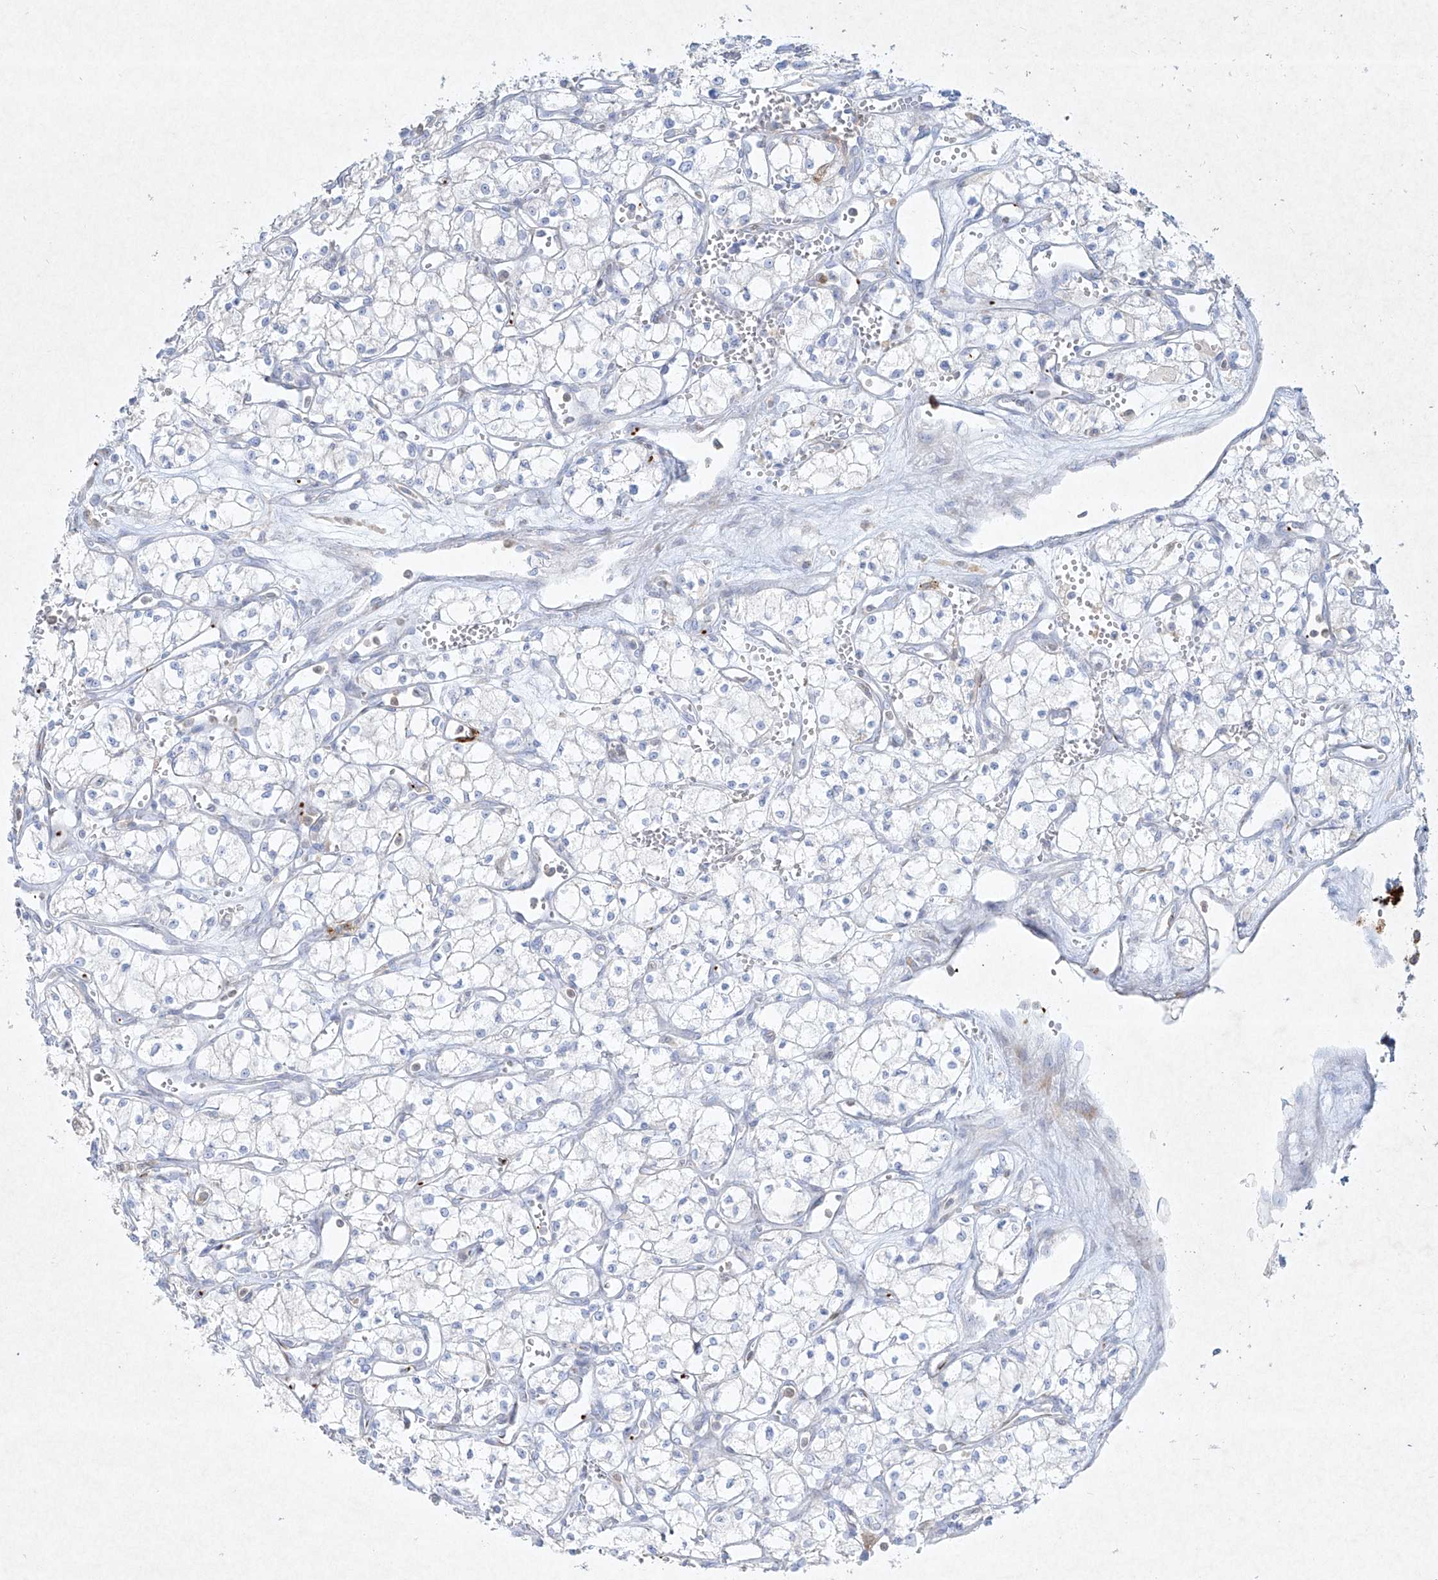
{"staining": {"intensity": "negative", "quantity": "none", "location": "none"}, "tissue": "renal cancer", "cell_type": "Tumor cells", "image_type": "cancer", "snomed": [{"axis": "morphology", "description": "Adenocarcinoma, NOS"}, {"axis": "topography", "description": "Kidney"}], "caption": "A histopathology image of human renal cancer is negative for staining in tumor cells.", "gene": "PLEK", "patient": {"sex": "male", "age": 59}}